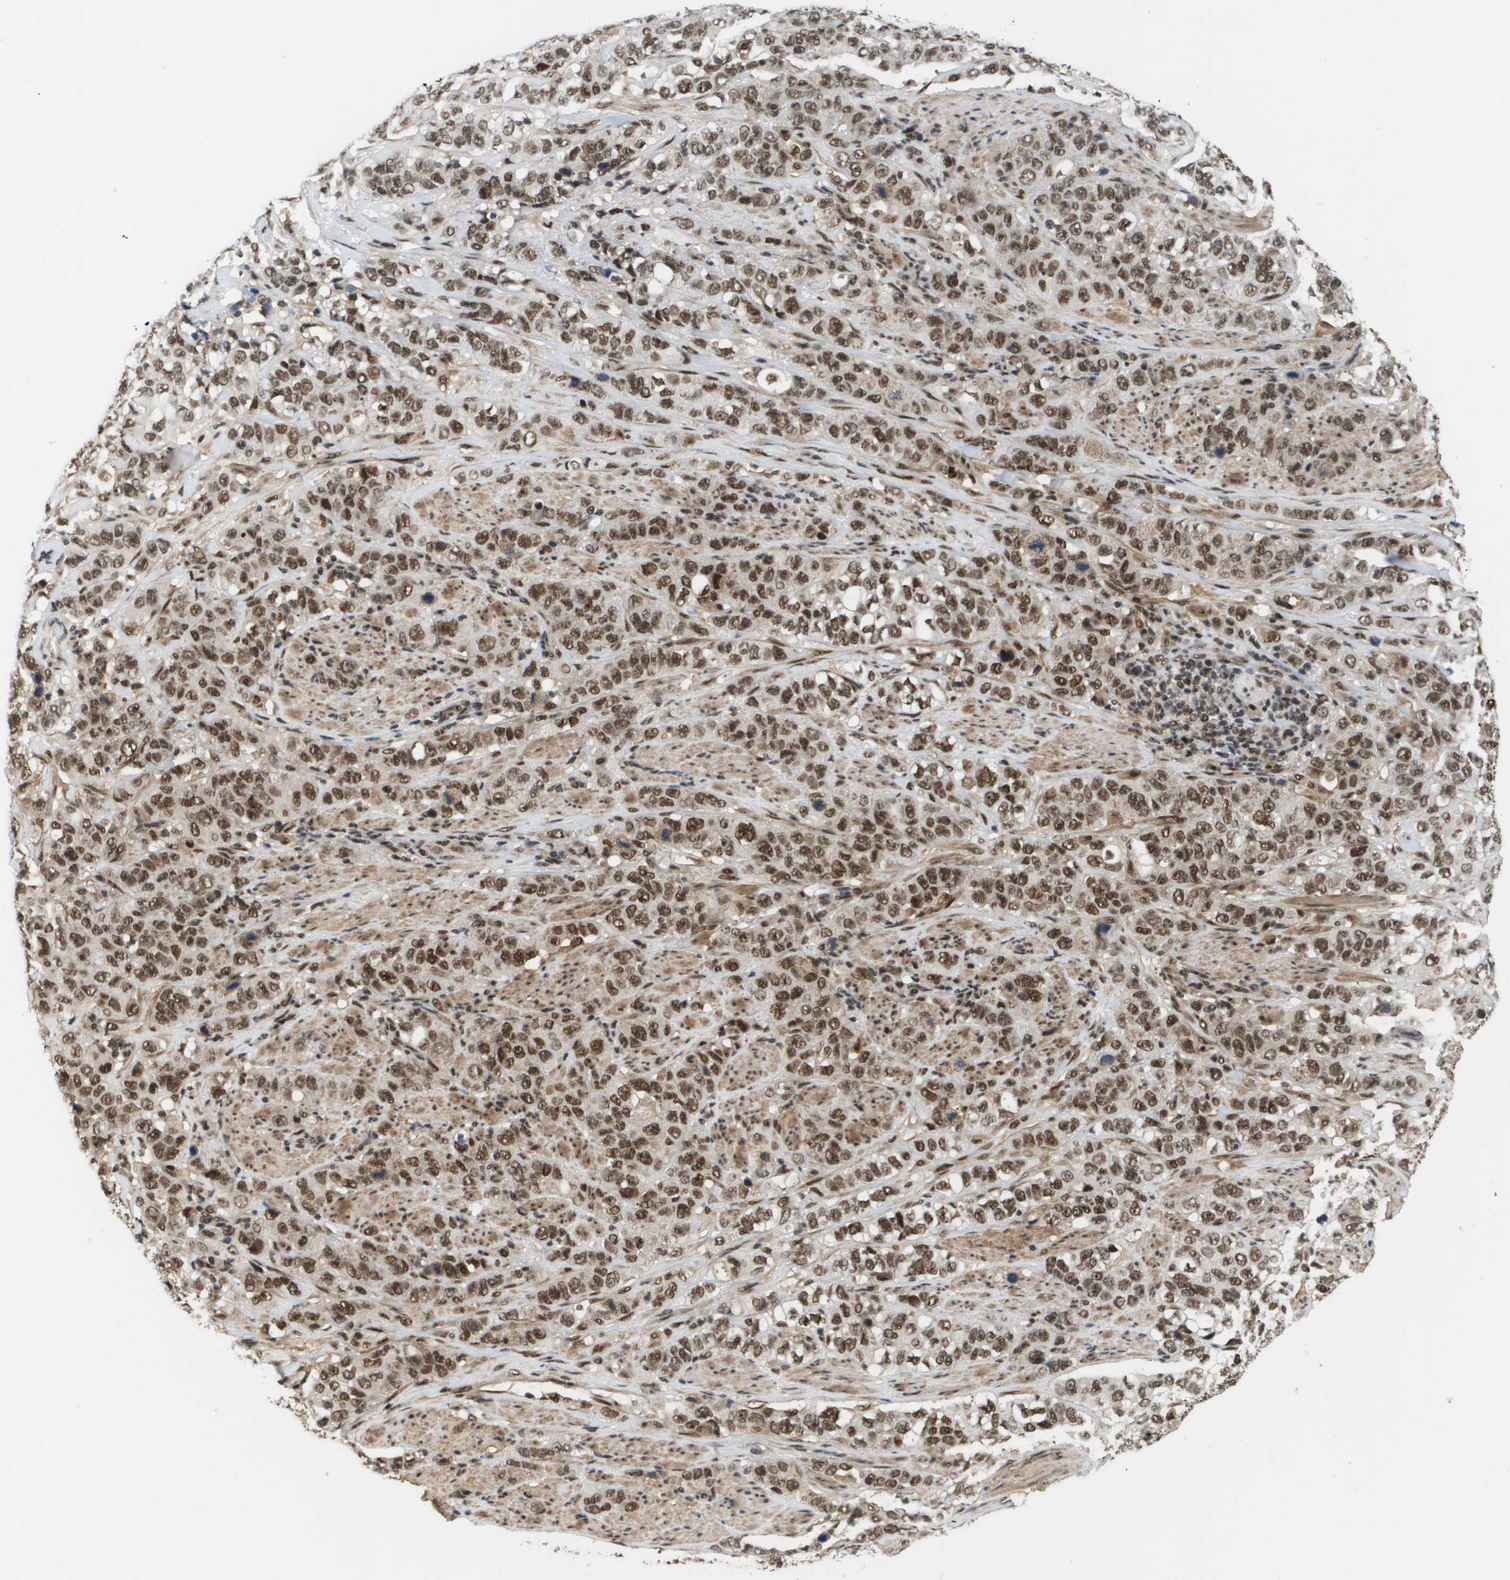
{"staining": {"intensity": "strong", "quantity": ">75%", "location": "cytoplasmic/membranous,nuclear"}, "tissue": "stomach cancer", "cell_type": "Tumor cells", "image_type": "cancer", "snomed": [{"axis": "morphology", "description": "Adenocarcinoma, NOS"}, {"axis": "topography", "description": "Stomach"}], "caption": "There is high levels of strong cytoplasmic/membranous and nuclear expression in tumor cells of stomach cancer, as demonstrated by immunohistochemical staining (brown color).", "gene": "PRCC", "patient": {"sex": "male", "age": 48}}